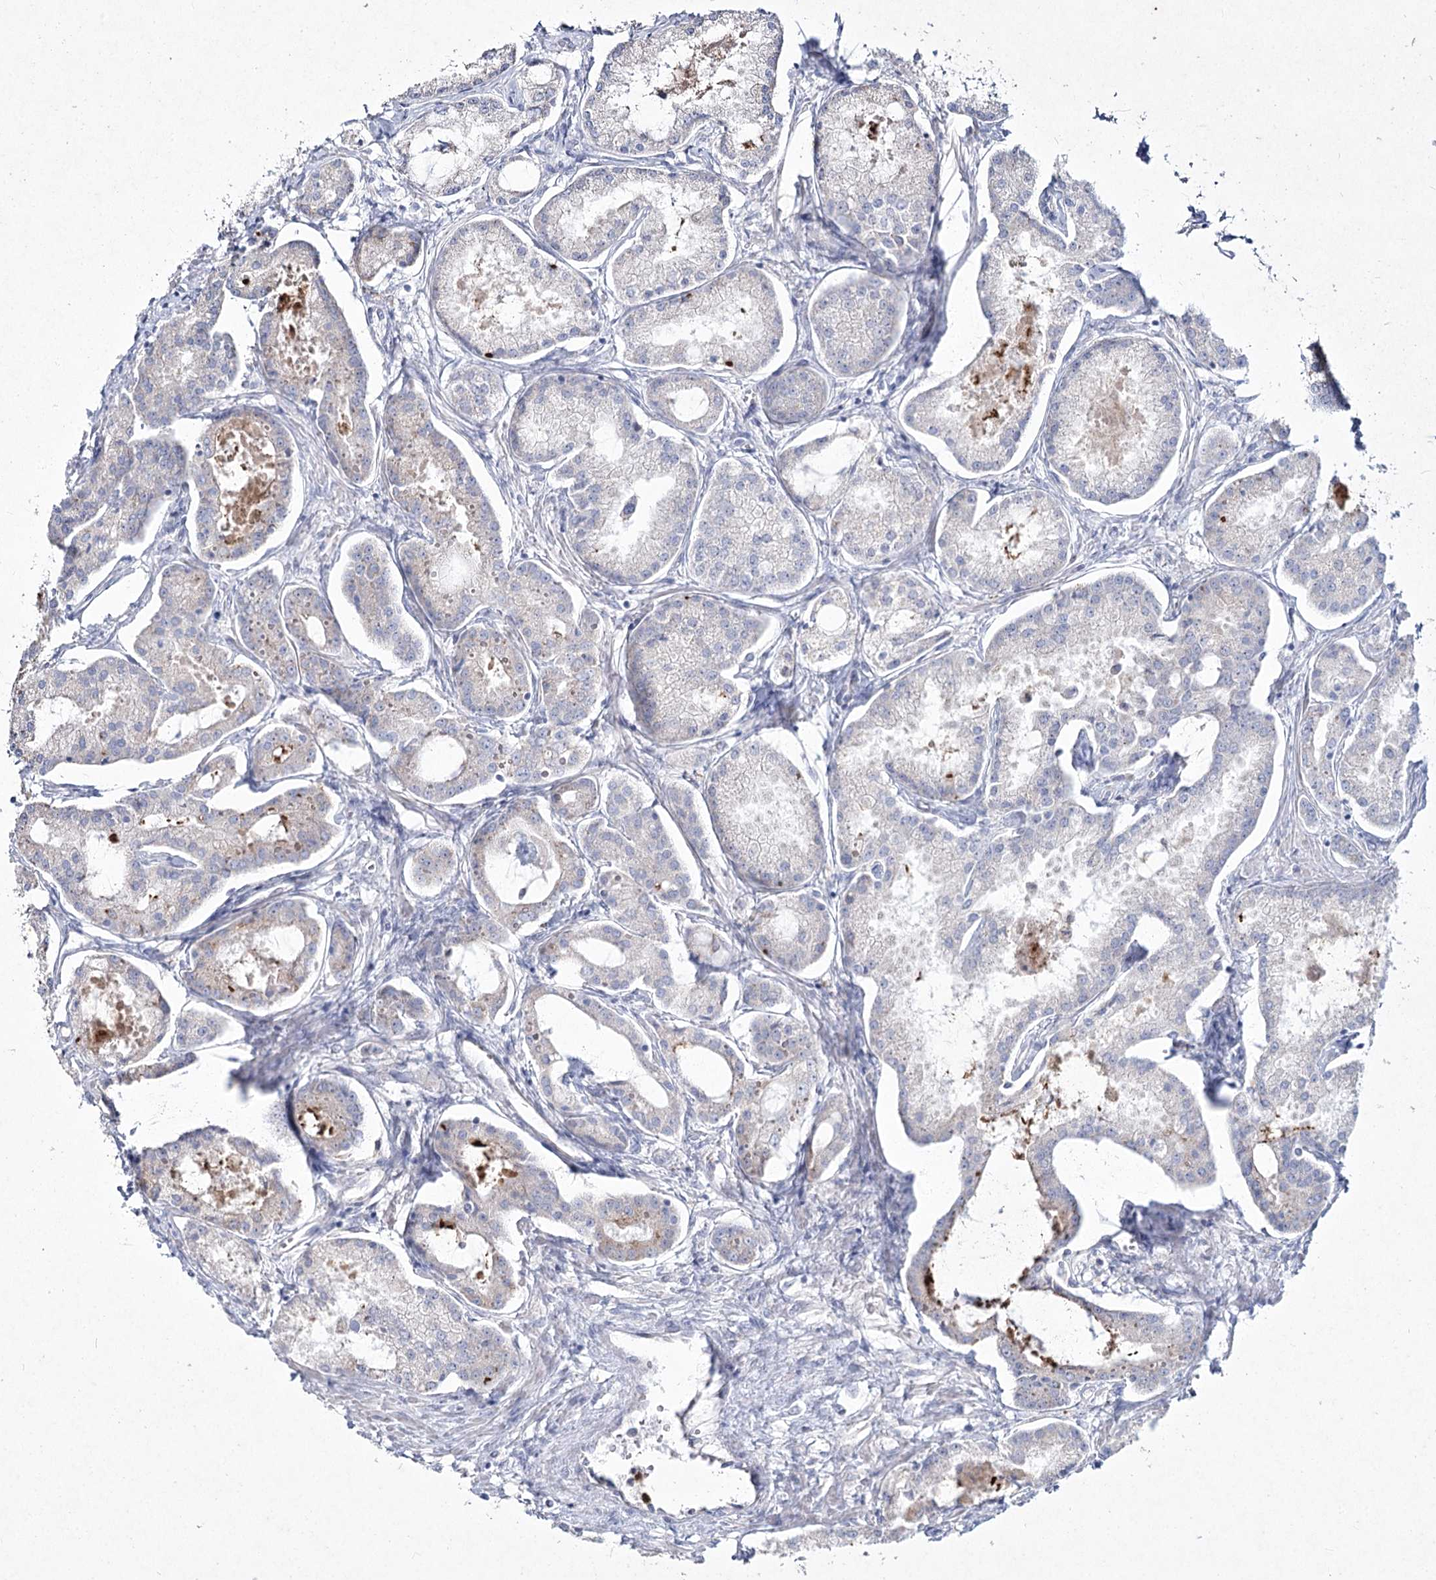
{"staining": {"intensity": "negative", "quantity": "none", "location": "none"}, "tissue": "prostate cancer", "cell_type": "Tumor cells", "image_type": "cancer", "snomed": [{"axis": "morphology", "description": "Adenocarcinoma, Low grade"}, {"axis": "topography", "description": "Prostate"}], "caption": "The photomicrograph reveals no significant expression in tumor cells of prostate low-grade adenocarcinoma.", "gene": "NIPAL4", "patient": {"sex": "male", "age": 68}}